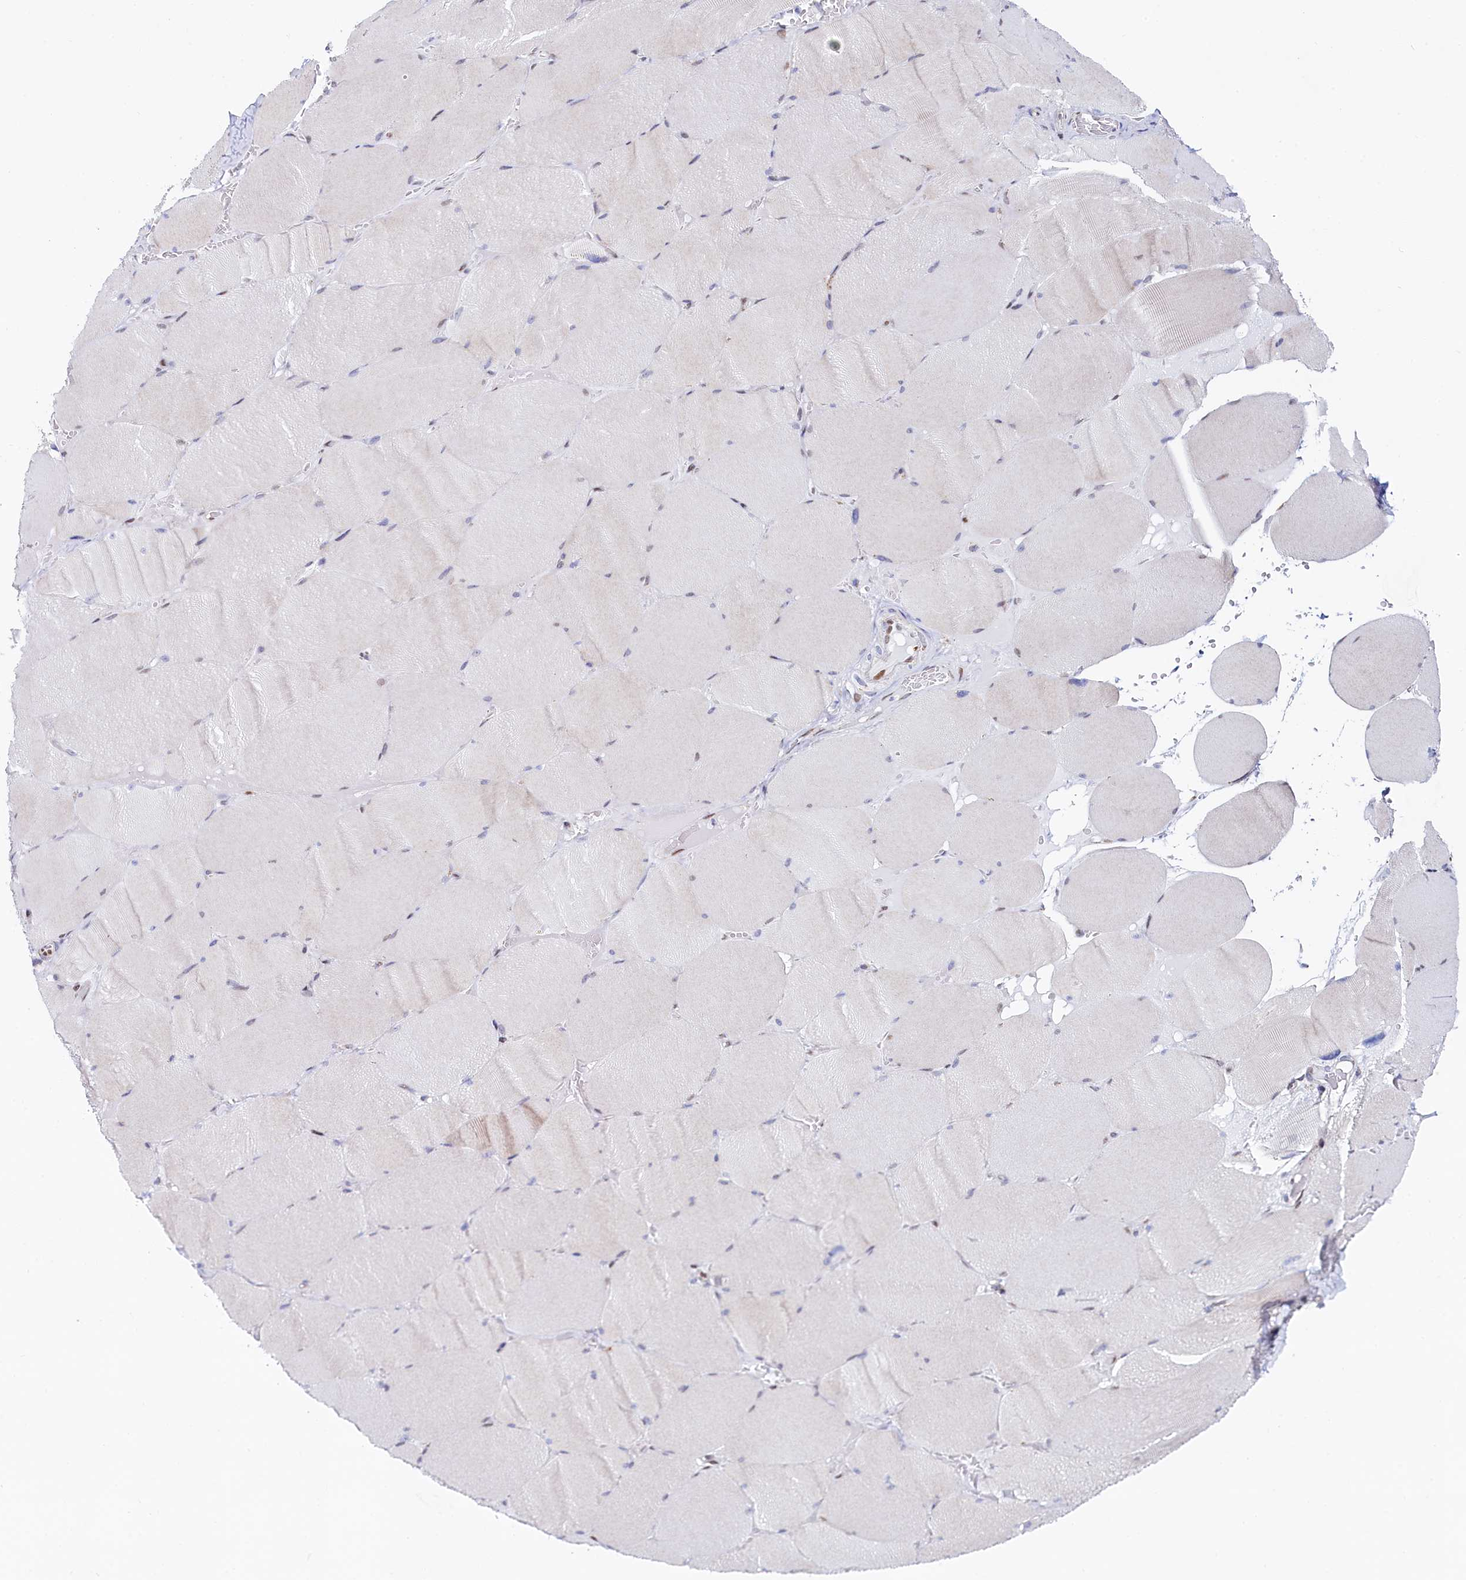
{"staining": {"intensity": "moderate", "quantity": "<25%", "location": "nuclear"}, "tissue": "skeletal muscle", "cell_type": "Myocytes", "image_type": "normal", "snomed": [{"axis": "morphology", "description": "Normal tissue, NOS"}, {"axis": "topography", "description": "Skeletal muscle"}, {"axis": "topography", "description": "Head-Neck"}], "caption": "Protein staining of normal skeletal muscle reveals moderate nuclear staining in about <25% of myocytes. (DAB IHC, brown staining for protein, blue staining for nuclei).", "gene": "HDGFL3", "patient": {"sex": "male", "age": 66}}